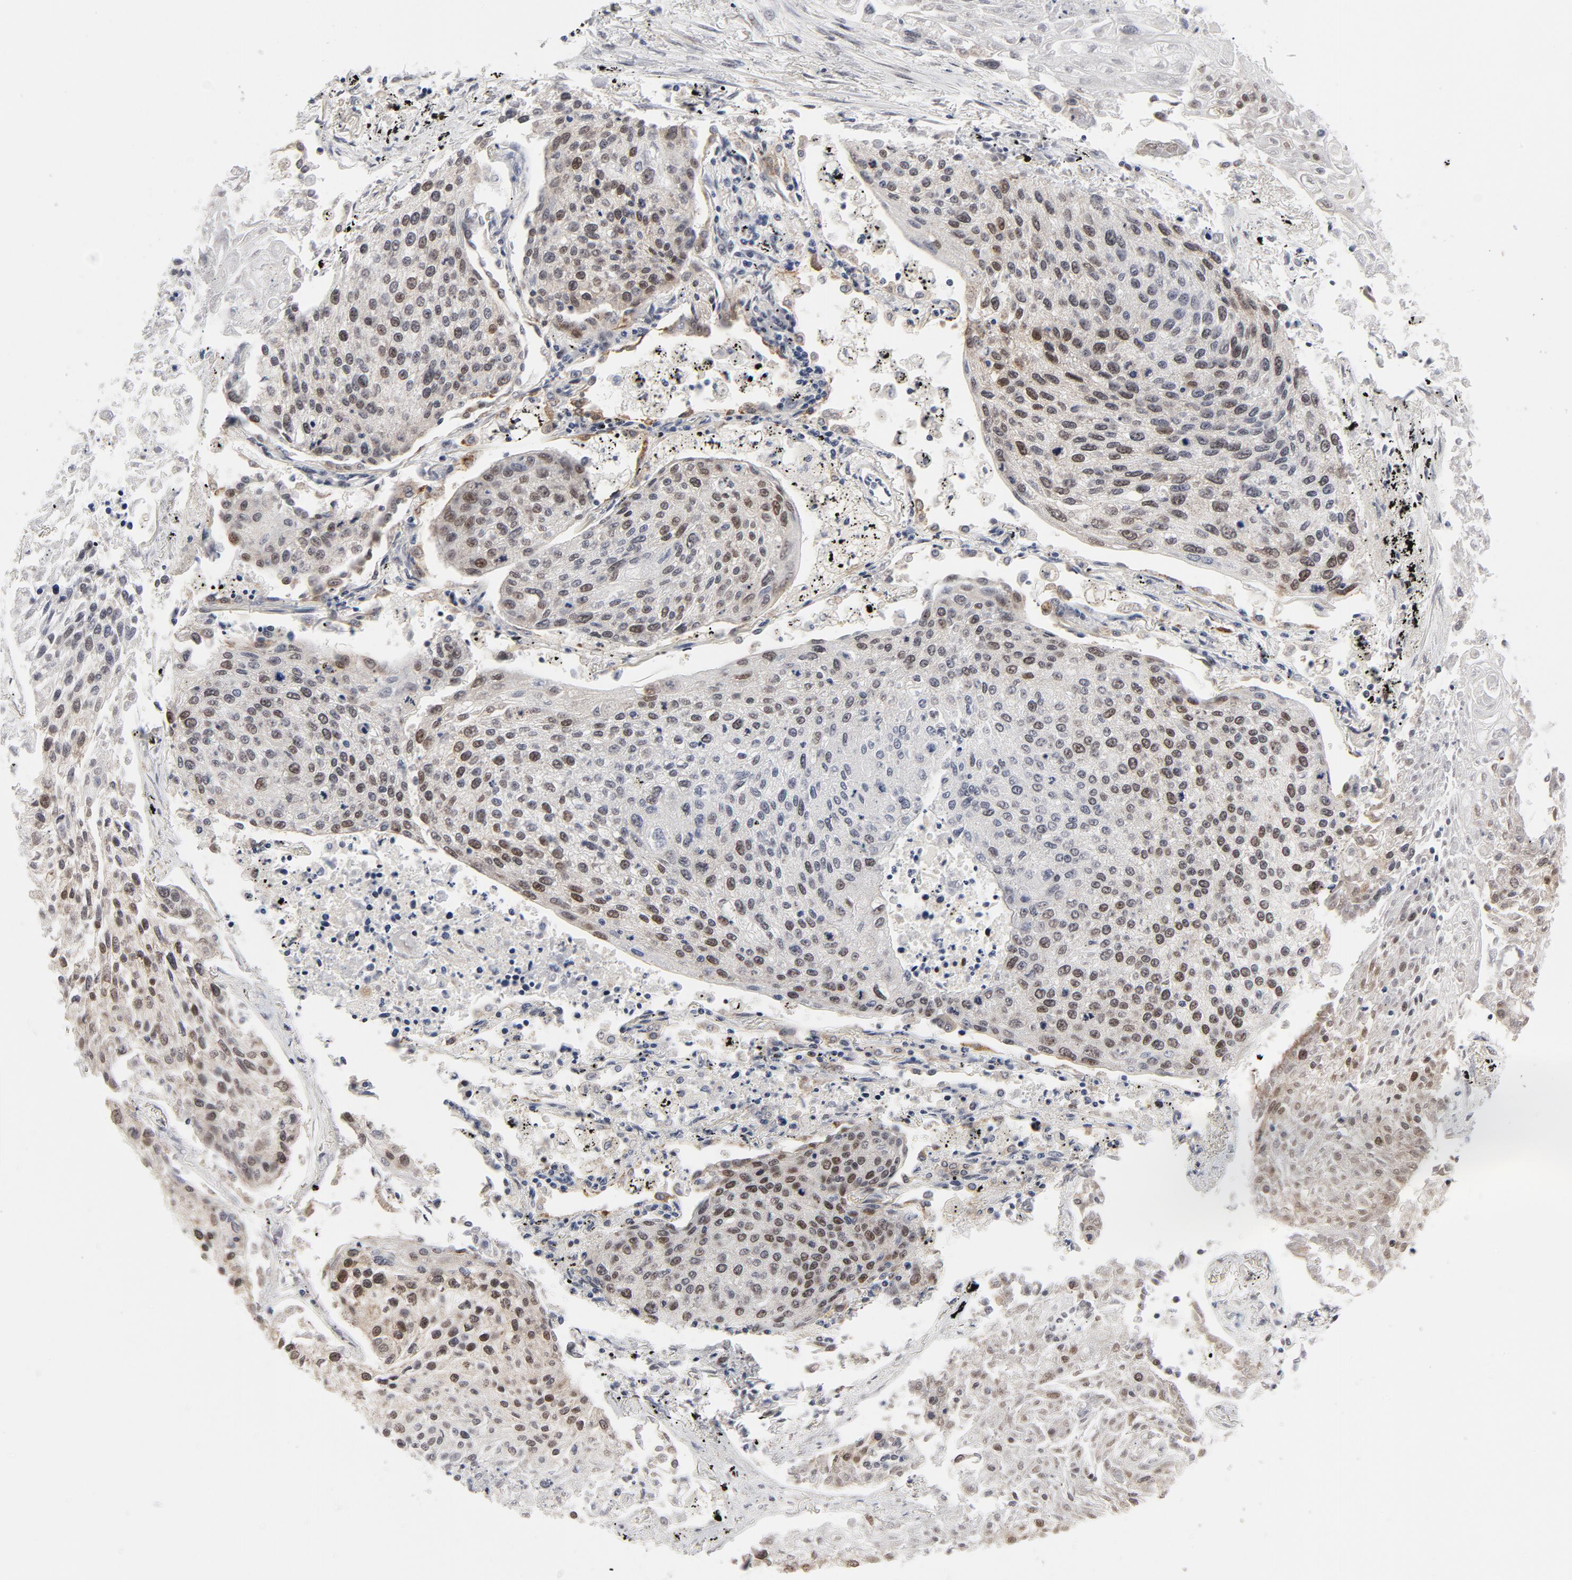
{"staining": {"intensity": "weak", "quantity": "<25%", "location": "nuclear"}, "tissue": "lung cancer", "cell_type": "Tumor cells", "image_type": "cancer", "snomed": [{"axis": "morphology", "description": "Squamous cell carcinoma, NOS"}, {"axis": "topography", "description": "Lung"}], "caption": "This is an IHC micrograph of human squamous cell carcinoma (lung). There is no expression in tumor cells.", "gene": "RFC4", "patient": {"sex": "male", "age": 75}}